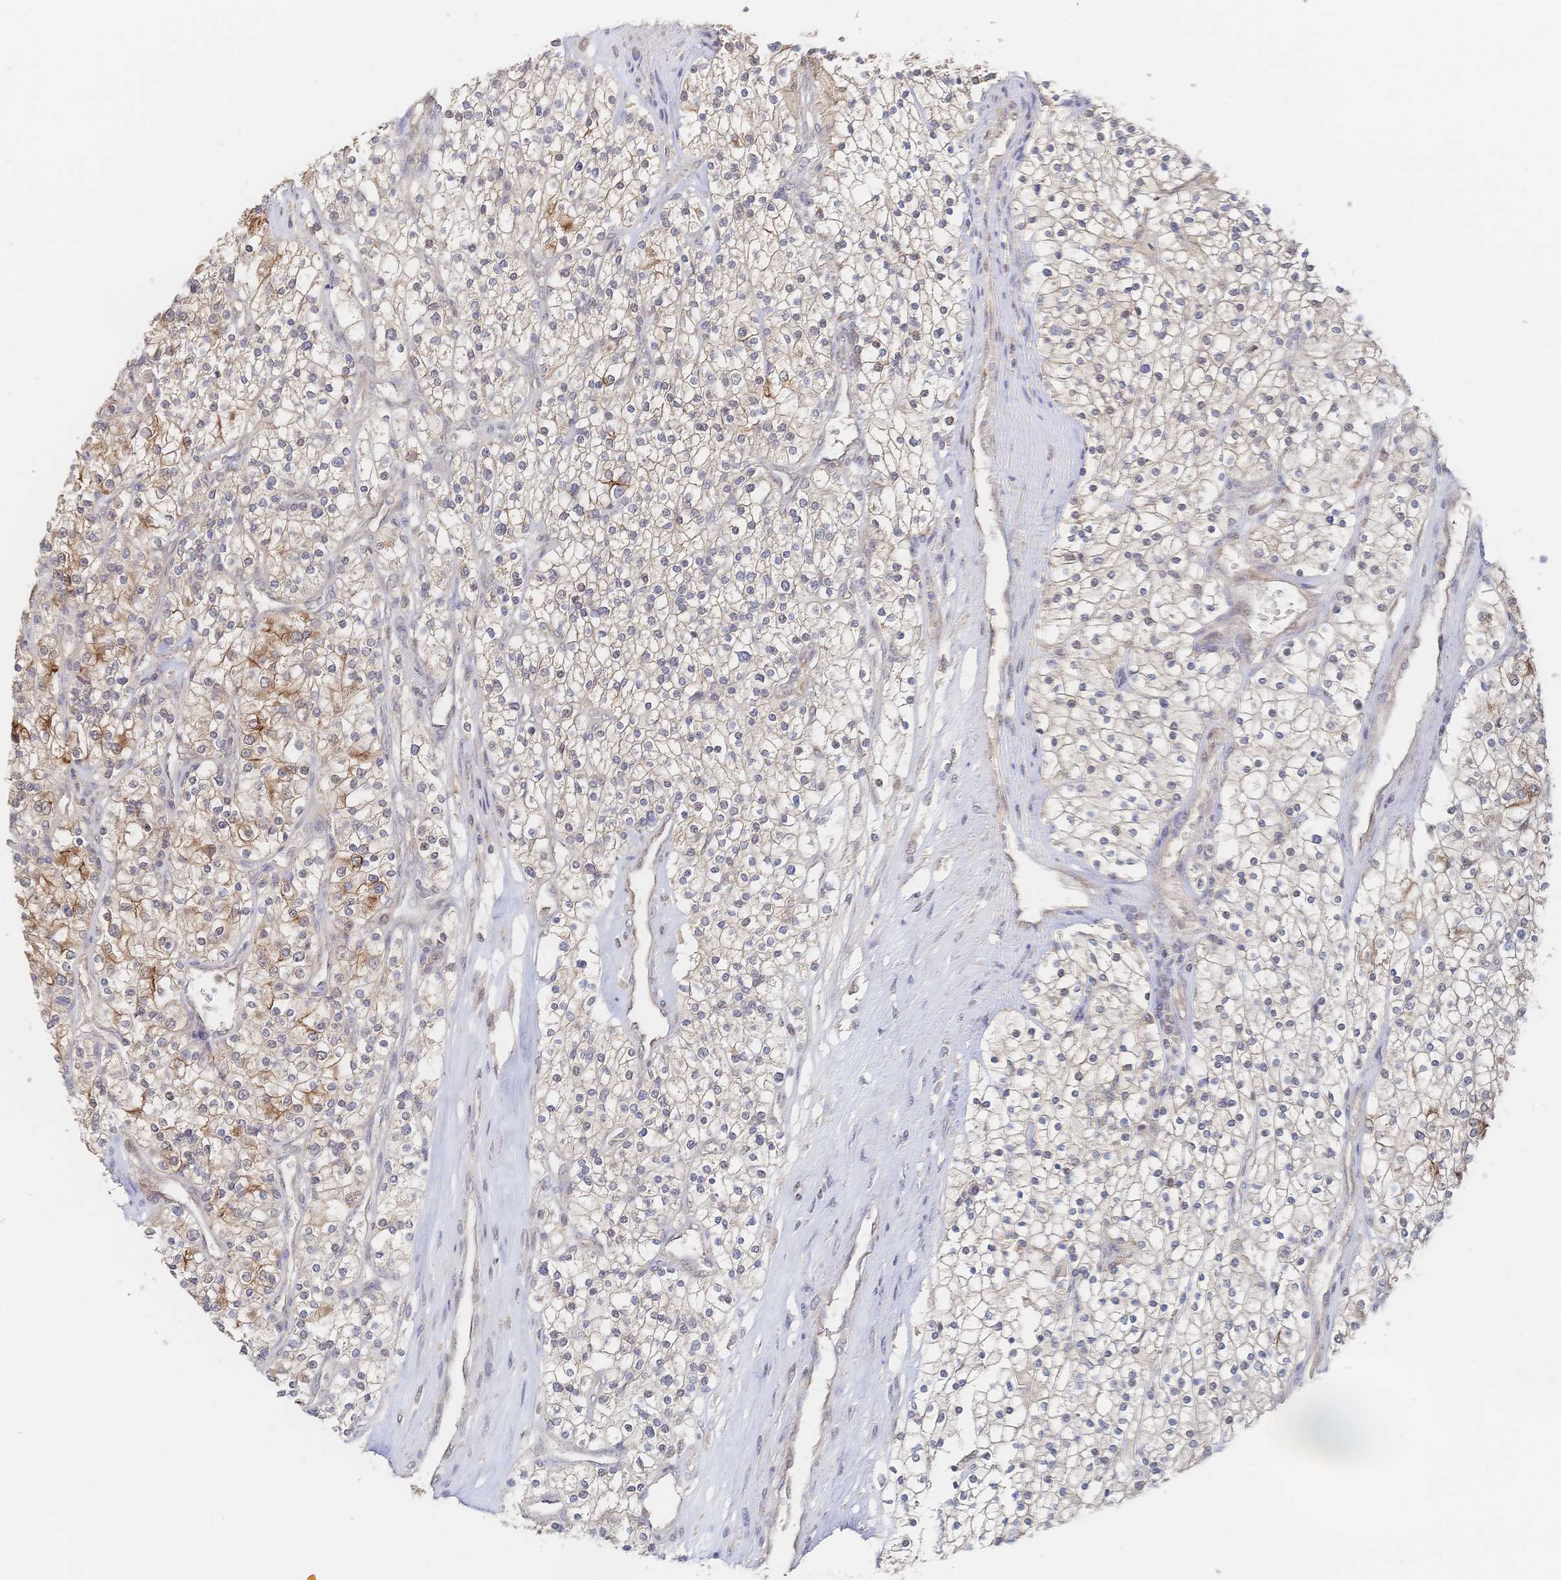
{"staining": {"intensity": "moderate", "quantity": "<25%", "location": "cytoplasmic/membranous"}, "tissue": "renal cancer", "cell_type": "Tumor cells", "image_type": "cancer", "snomed": [{"axis": "morphology", "description": "Adenocarcinoma, NOS"}, {"axis": "topography", "description": "Kidney"}], "caption": "About <25% of tumor cells in human renal cancer (adenocarcinoma) show moderate cytoplasmic/membranous protein expression as visualized by brown immunohistochemical staining.", "gene": "LRP5", "patient": {"sex": "male", "age": 80}}